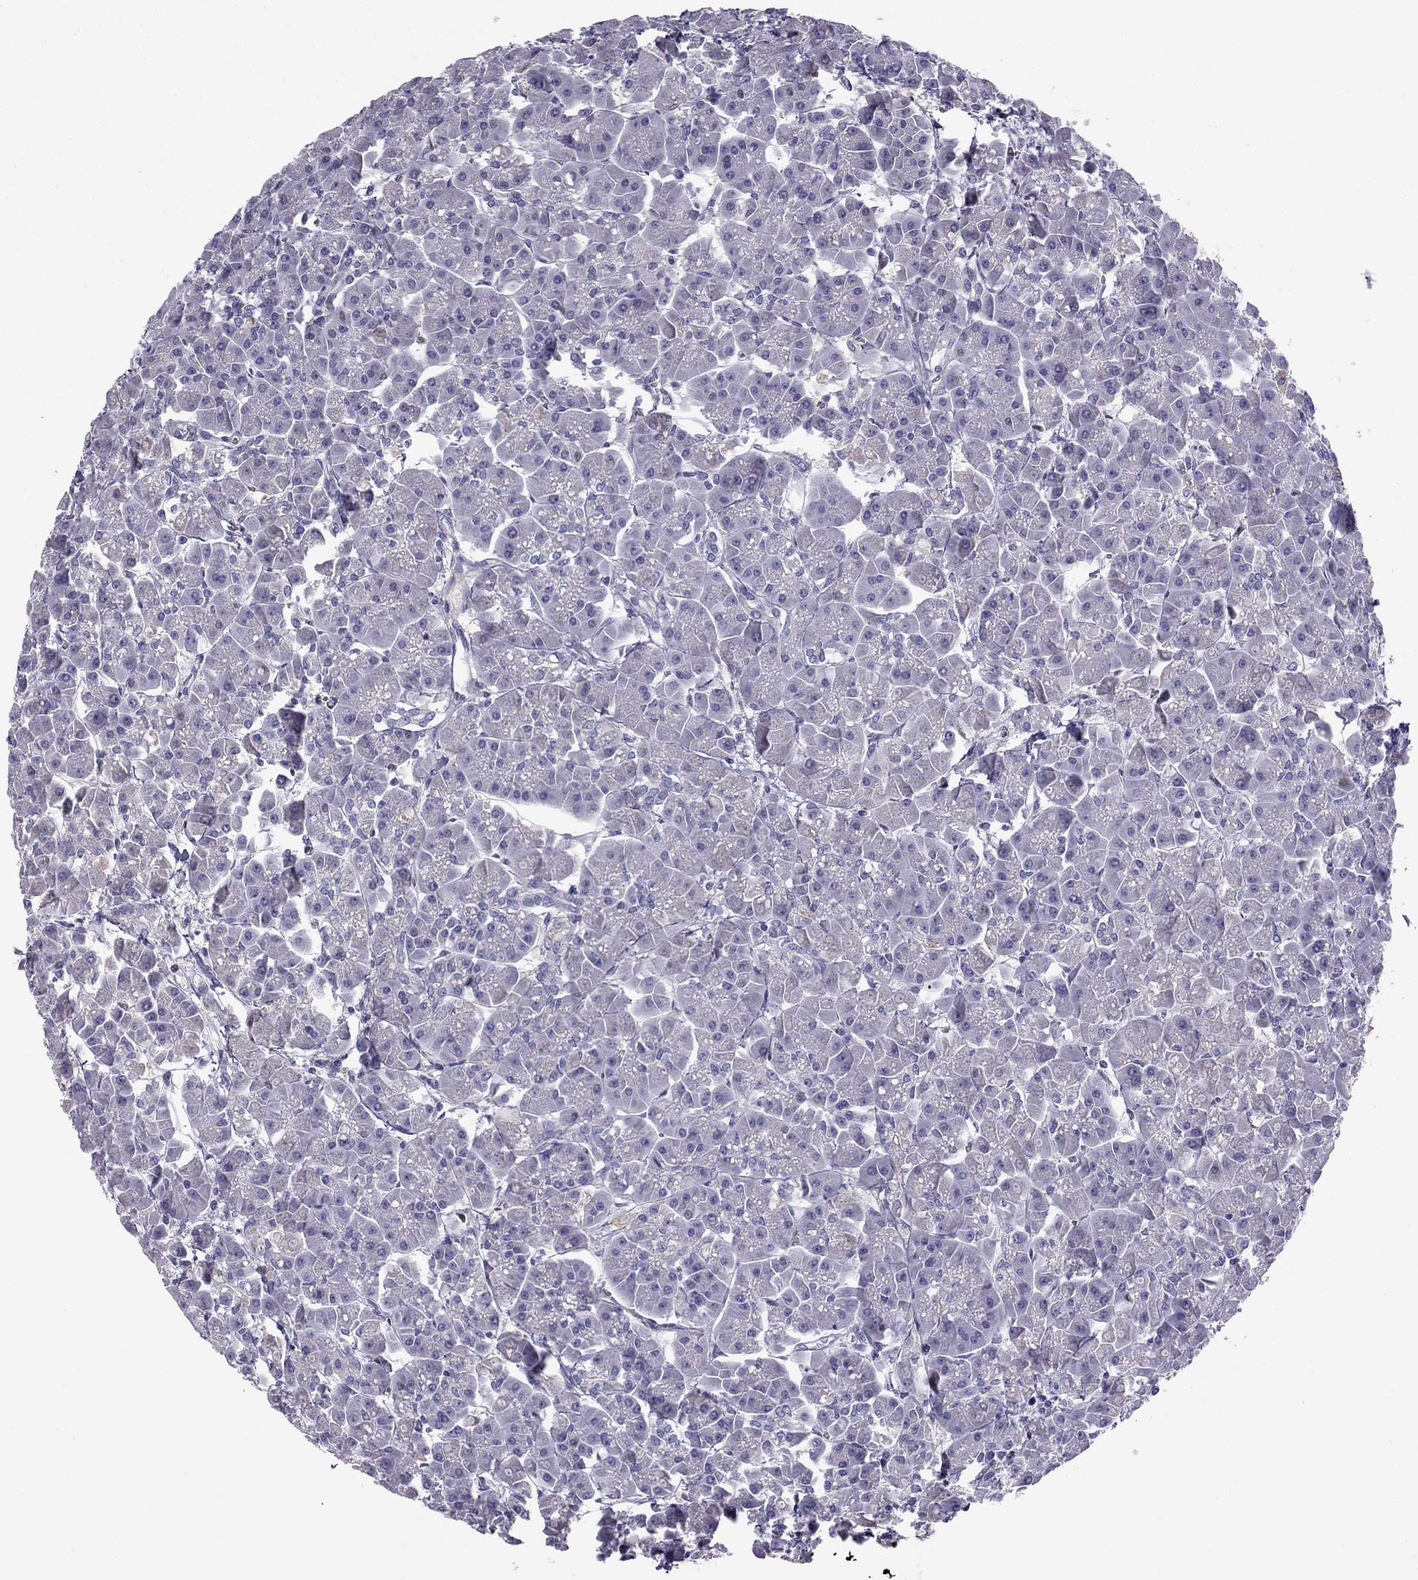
{"staining": {"intensity": "negative", "quantity": "none", "location": "none"}, "tissue": "pancreas", "cell_type": "Exocrine glandular cells", "image_type": "normal", "snomed": [{"axis": "morphology", "description": "Normal tissue, NOS"}, {"axis": "topography", "description": "Pancreas"}], "caption": "Normal pancreas was stained to show a protein in brown. There is no significant positivity in exocrine glandular cells. (Stains: DAB immunohistochemistry with hematoxylin counter stain, Microscopy: brightfield microscopy at high magnification).", "gene": "SYT5", "patient": {"sex": "male", "age": 70}}